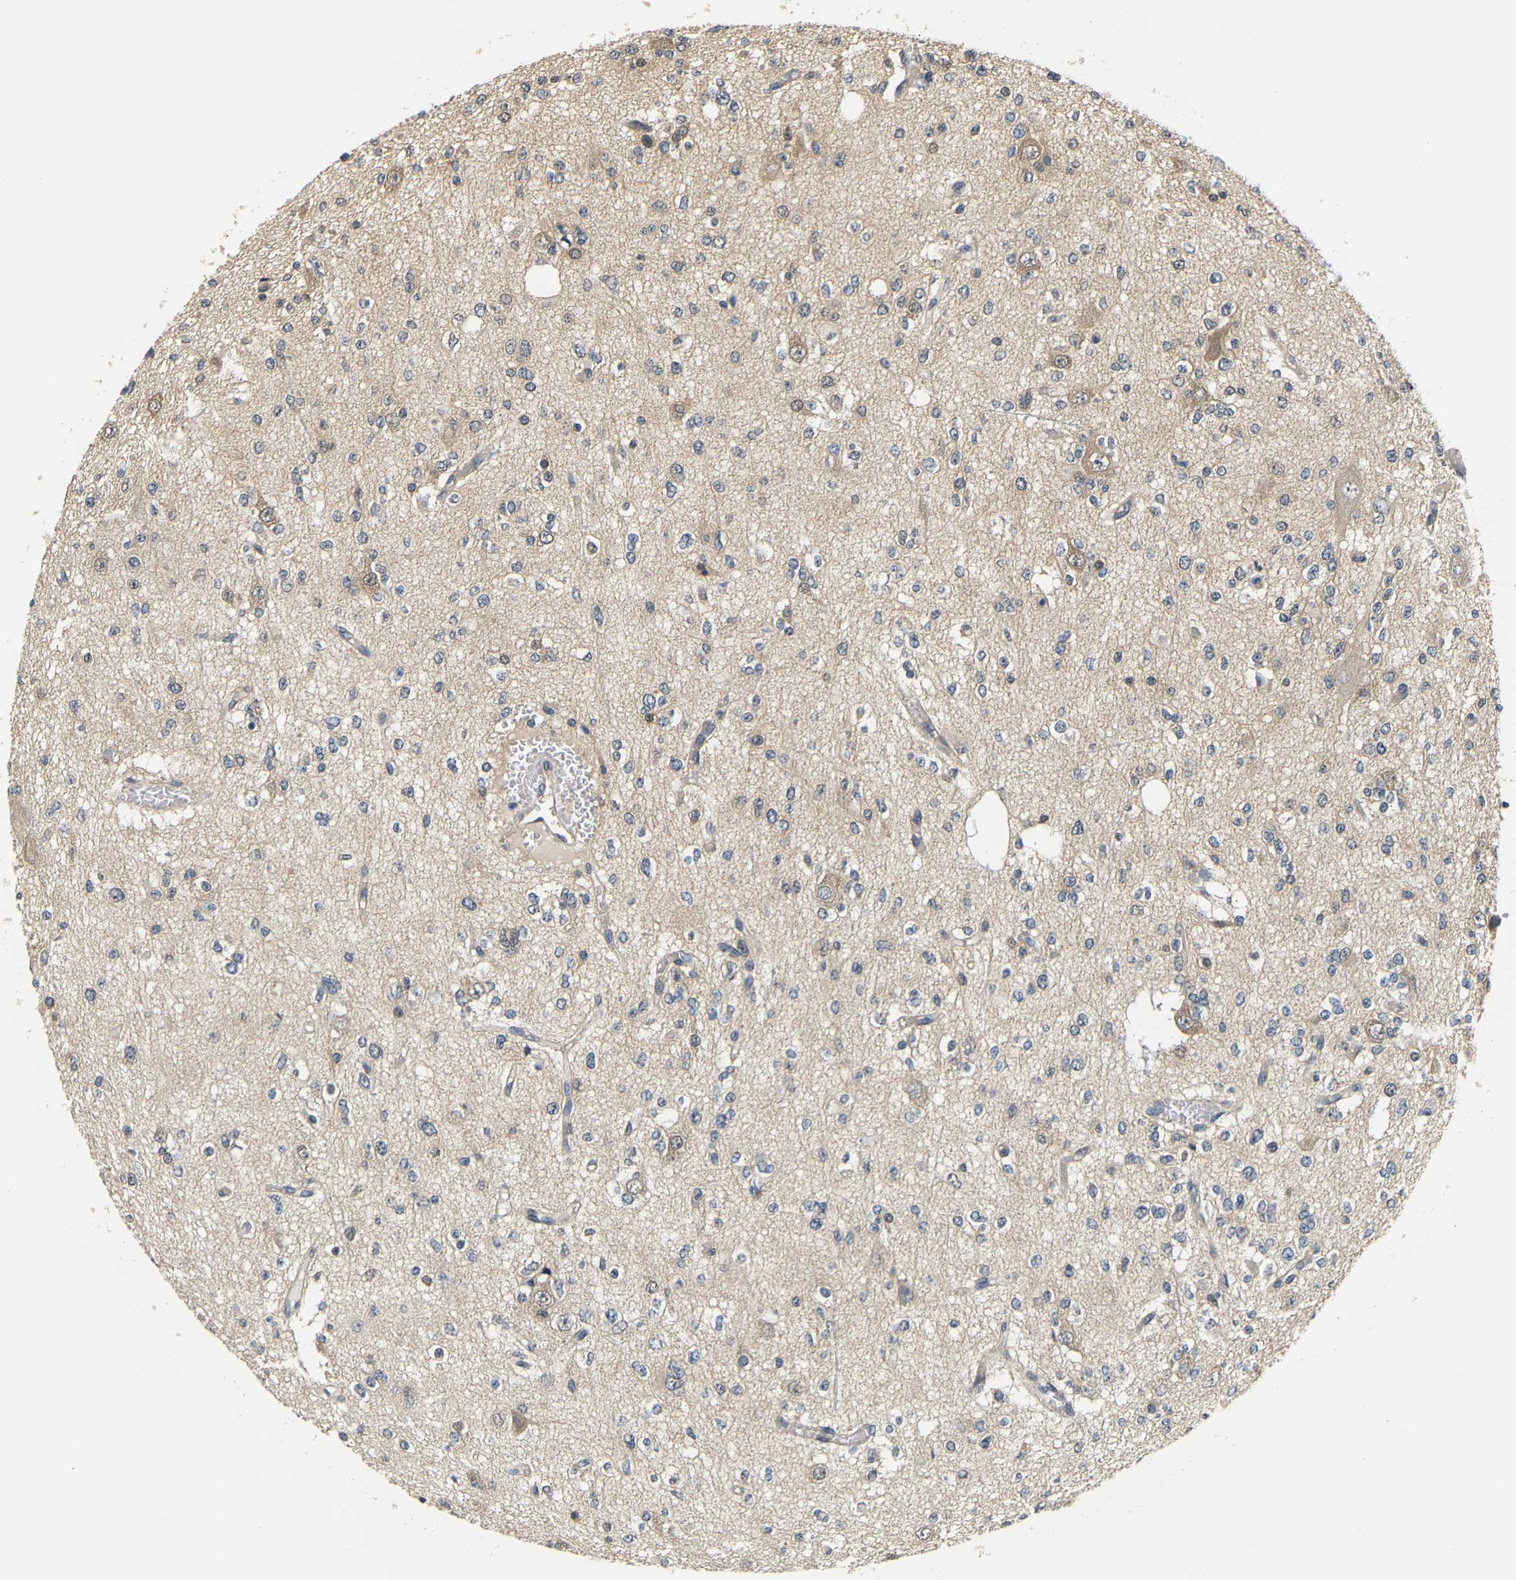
{"staining": {"intensity": "negative", "quantity": "none", "location": "none"}, "tissue": "glioma", "cell_type": "Tumor cells", "image_type": "cancer", "snomed": [{"axis": "morphology", "description": "Glioma, malignant, Low grade"}, {"axis": "topography", "description": "Brain"}], "caption": "There is no significant staining in tumor cells of glioma.", "gene": "ARHGEF12", "patient": {"sex": "male", "age": 38}}